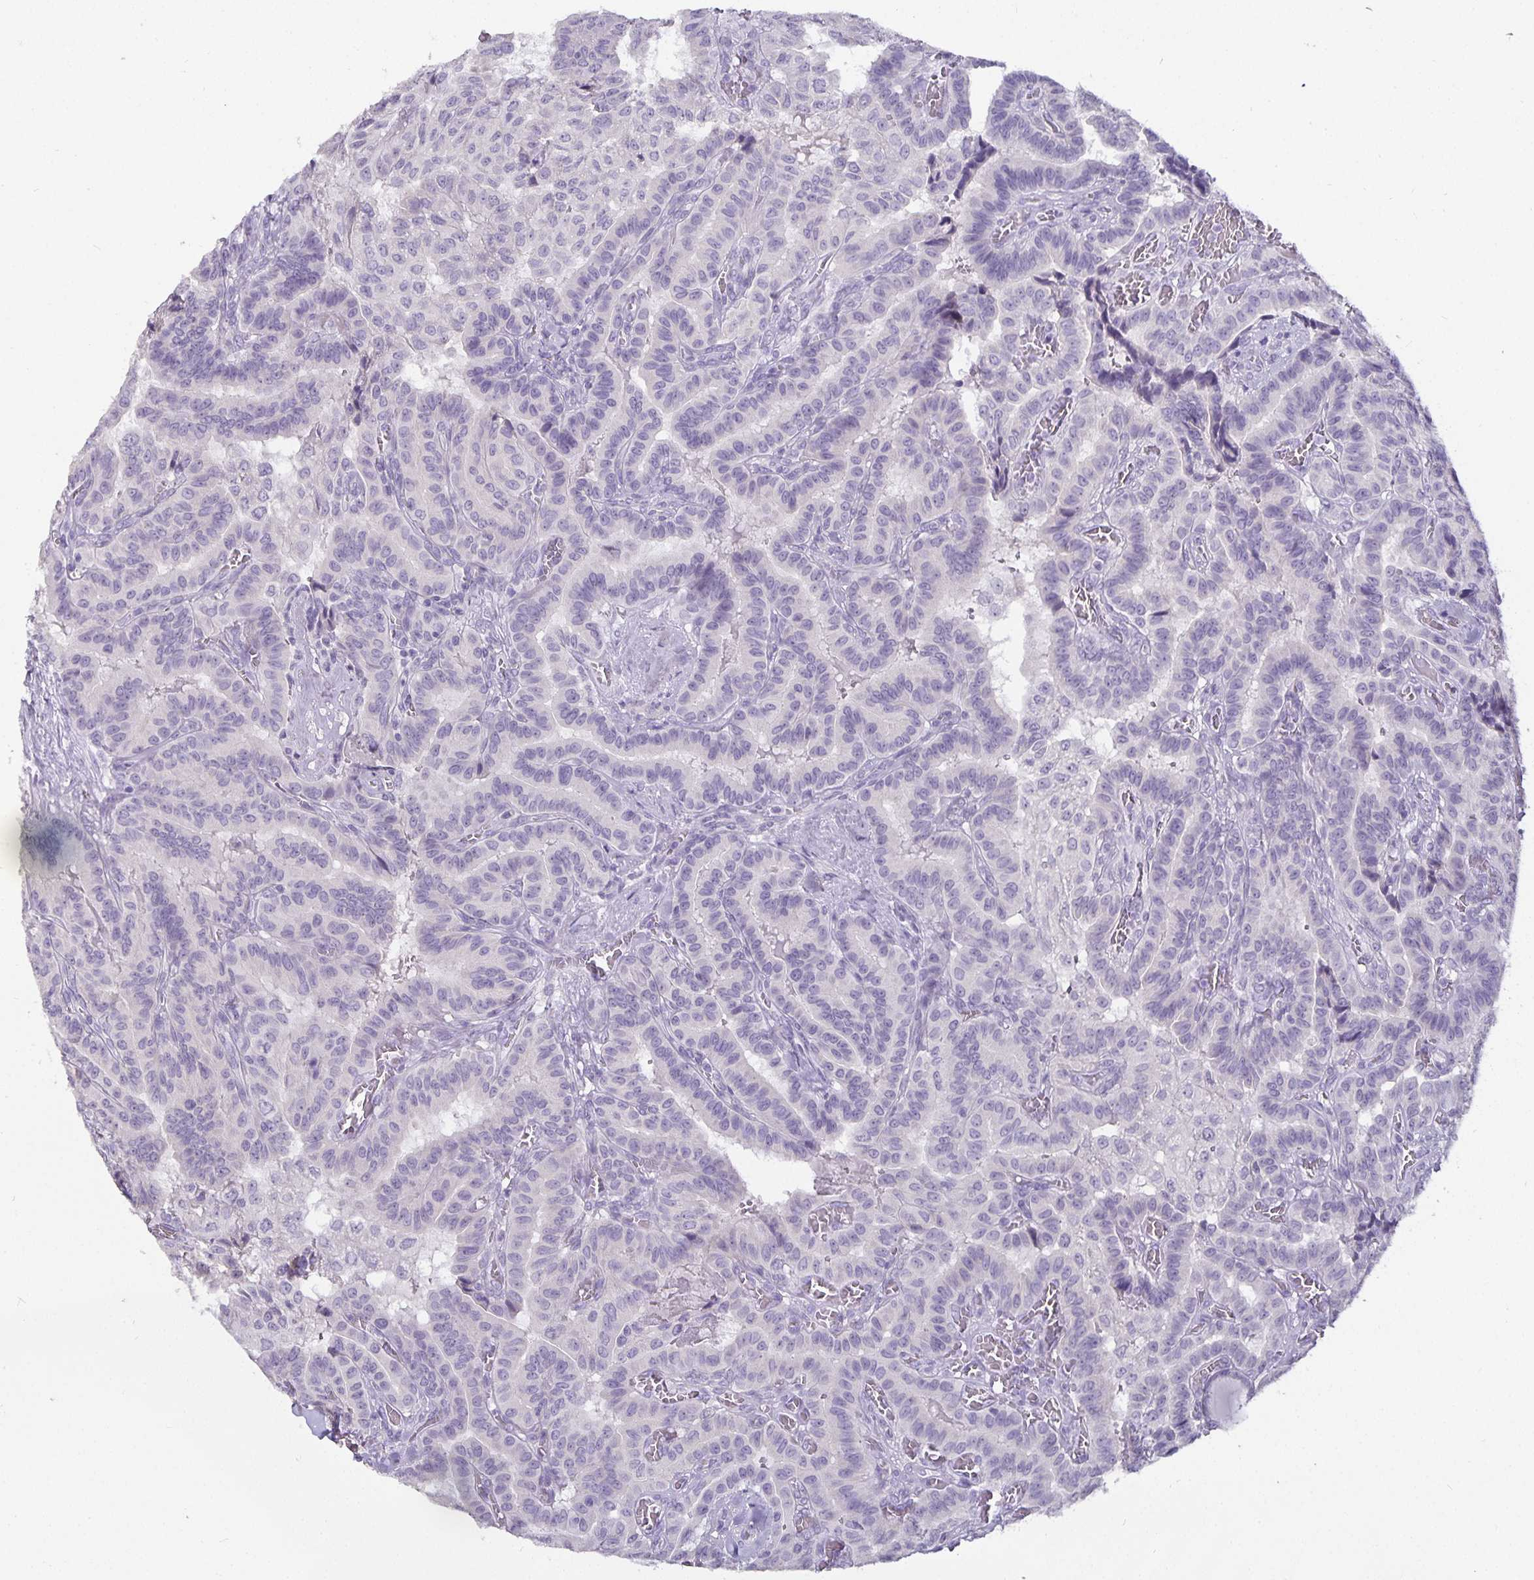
{"staining": {"intensity": "negative", "quantity": "none", "location": "none"}, "tissue": "thyroid cancer", "cell_type": "Tumor cells", "image_type": "cancer", "snomed": [{"axis": "morphology", "description": "Papillary adenocarcinoma, NOS"}, {"axis": "morphology", "description": "Papillary adenoma metastatic"}, {"axis": "topography", "description": "Thyroid gland"}], "caption": "Thyroid cancer was stained to show a protein in brown. There is no significant expression in tumor cells.", "gene": "CA12", "patient": {"sex": "male", "age": 87}}